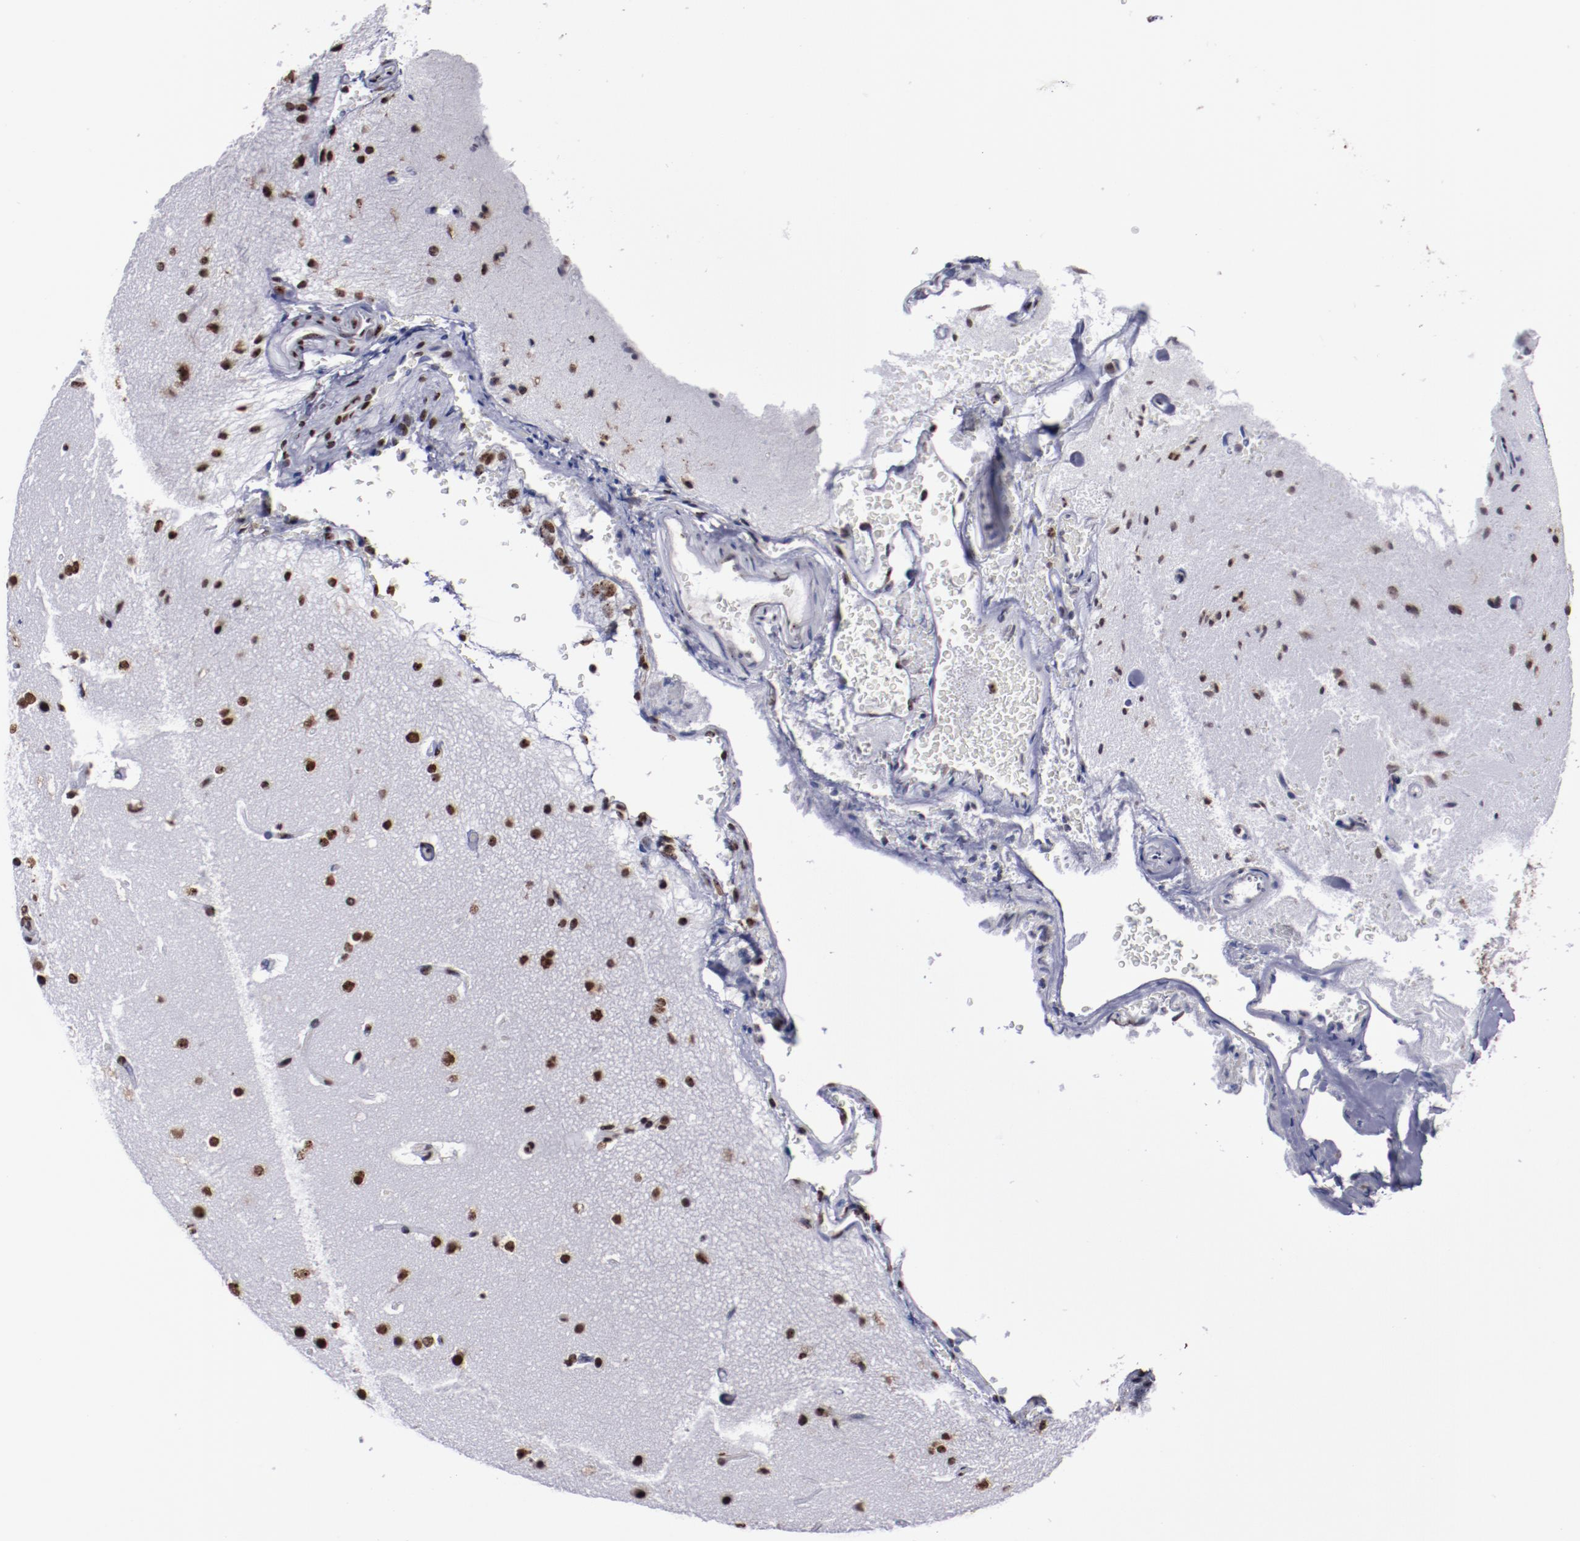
{"staining": {"intensity": "strong", "quantity": ">75%", "location": "nuclear"}, "tissue": "glioma", "cell_type": "Tumor cells", "image_type": "cancer", "snomed": [{"axis": "morphology", "description": "Glioma, malignant, Low grade"}, {"axis": "topography", "description": "Cerebral cortex"}], "caption": "Glioma tissue demonstrates strong nuclear staining in approximately >75% of tumor cells, visualized by immunohistochemistry.", "gene": "HNRNPA2B1", "patient": {"sex": "female", "age": 47}}